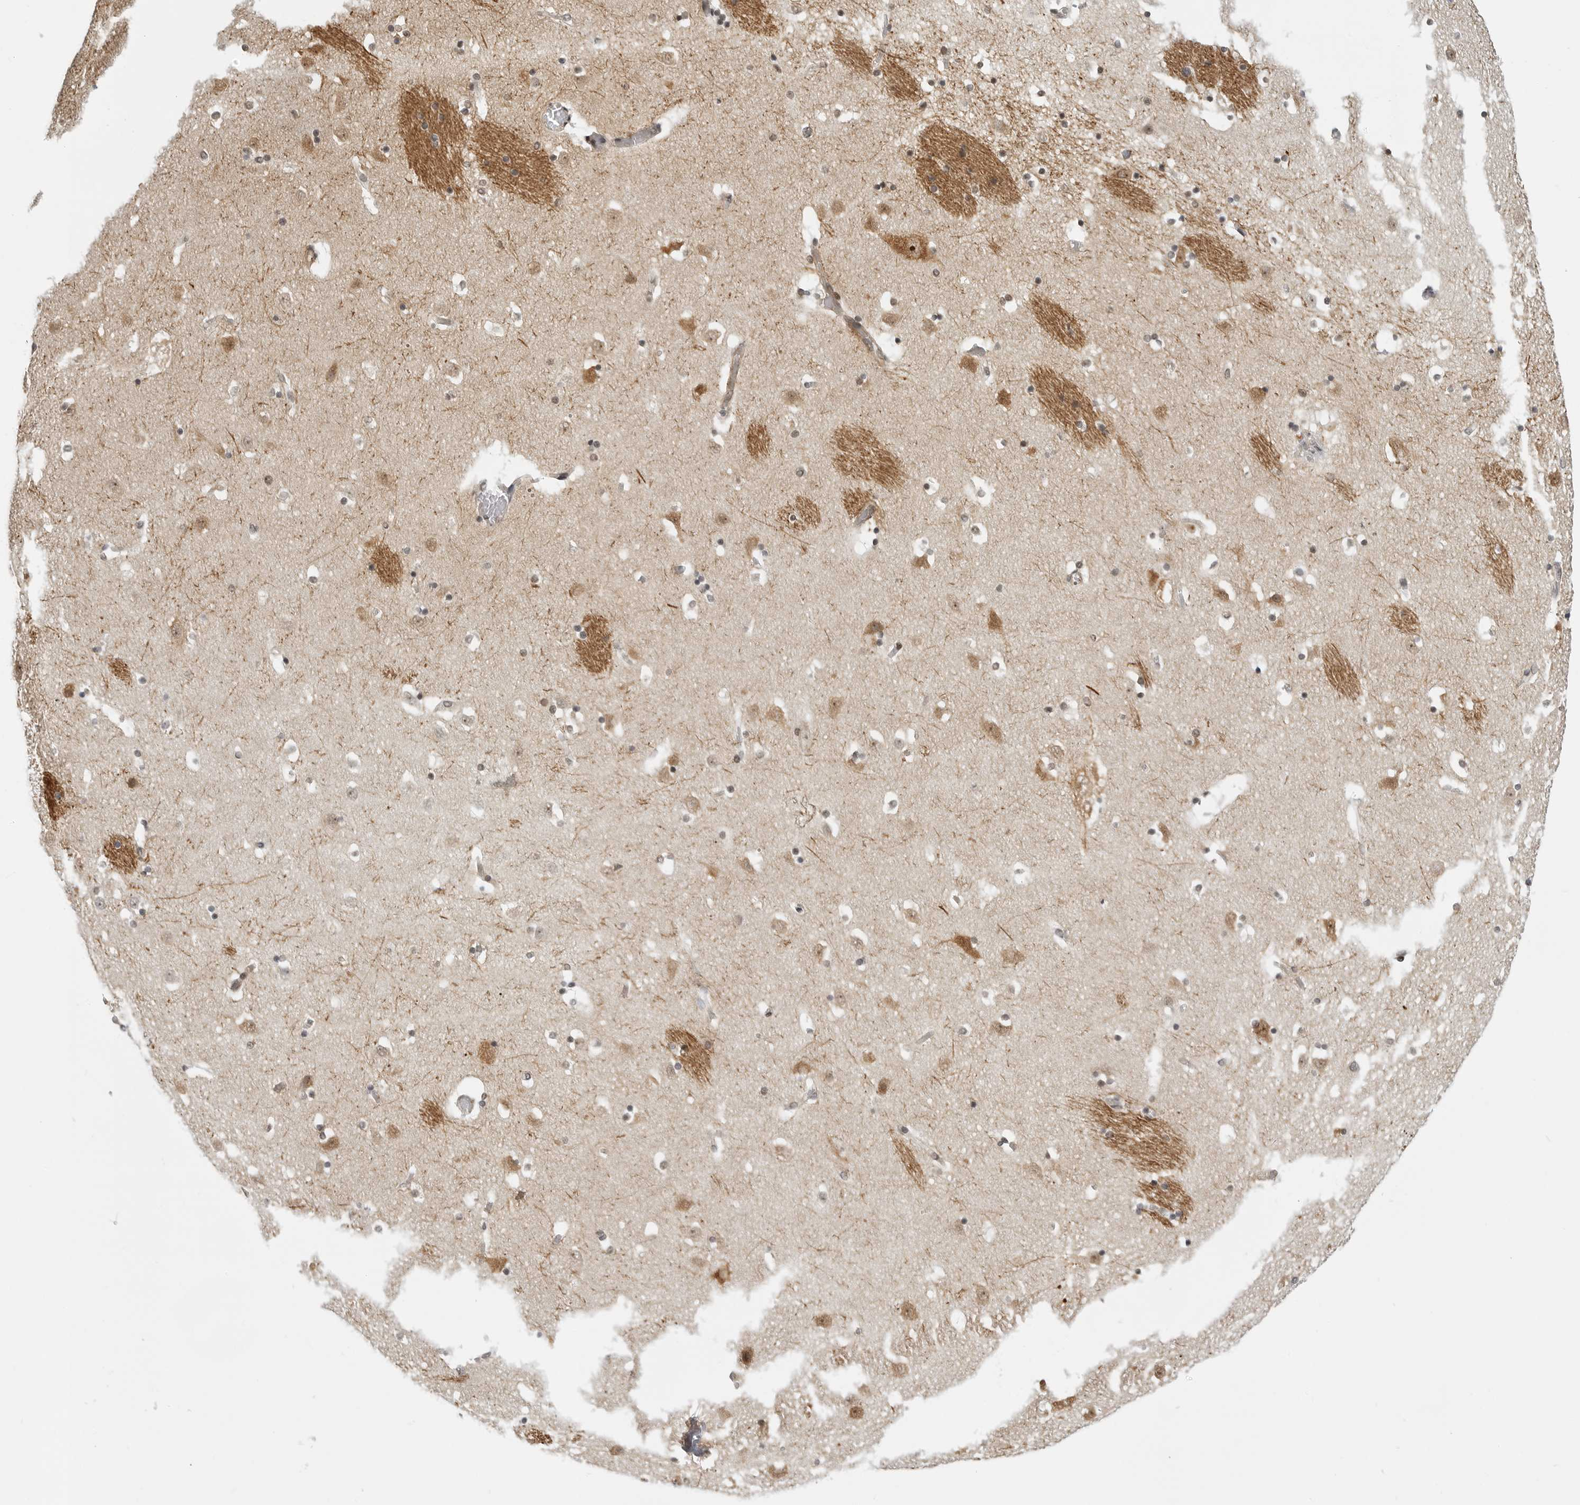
{"staining": {"intensity": "moderate", "quantity": "25%-75%", "location": "nuclear"}, "tissue": "caudate", "cell_type": "Glial cells", "image_type": "normal", "snomed": [{"axis": "morphology", "description": "Normal tissue, NOS"}, {"axis": "topography", "description": "Lateral ventricle wall"}], "caption": "Protein positivity by immunohistochemistry reveals moderate nuclear expression in about 25%-75% of glial cells in unremarkable caudate. (Brightfield microscopy of DAB IHC at high magnification).", "gene": "CEP295NL", "patient": {"sex": "male", "age": 45}}